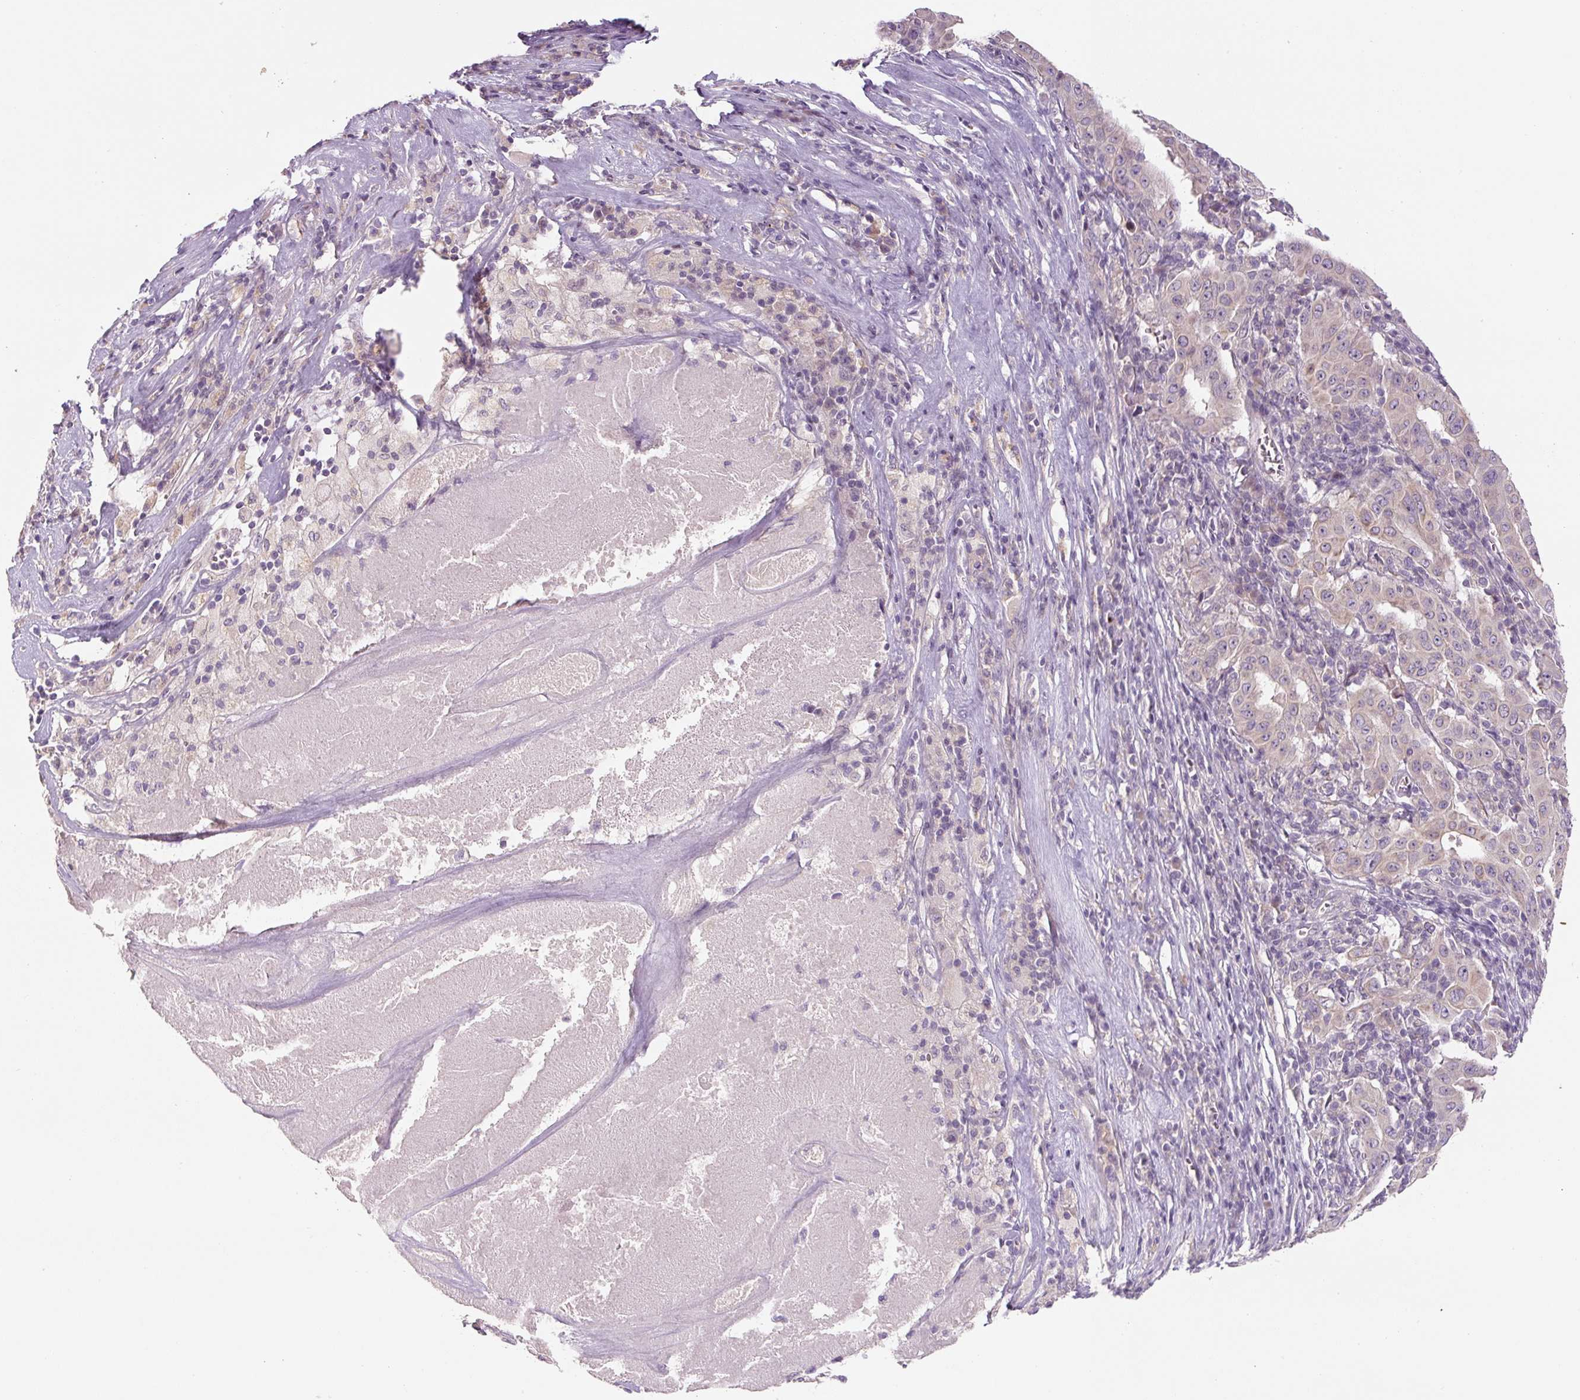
{"staining": {"intensity": "weak", "quantity": "<25%", "location": "cytoplasmic/membranous"}, "tissue": "pancreatic cancer", "cell_type": "Tumor cells", "image_type": "cancer", "snomed": [{"axis": "morphology", "description": "Adenocarcinoma, NOS"}, {"axis": "topography", "description": "Pancreas"}], "caption": "Tumor cells are negative for protein expression in human pancreatic cancer.", "gene": "YIF1B", "patient": {"sex": "male", "age": 63}}